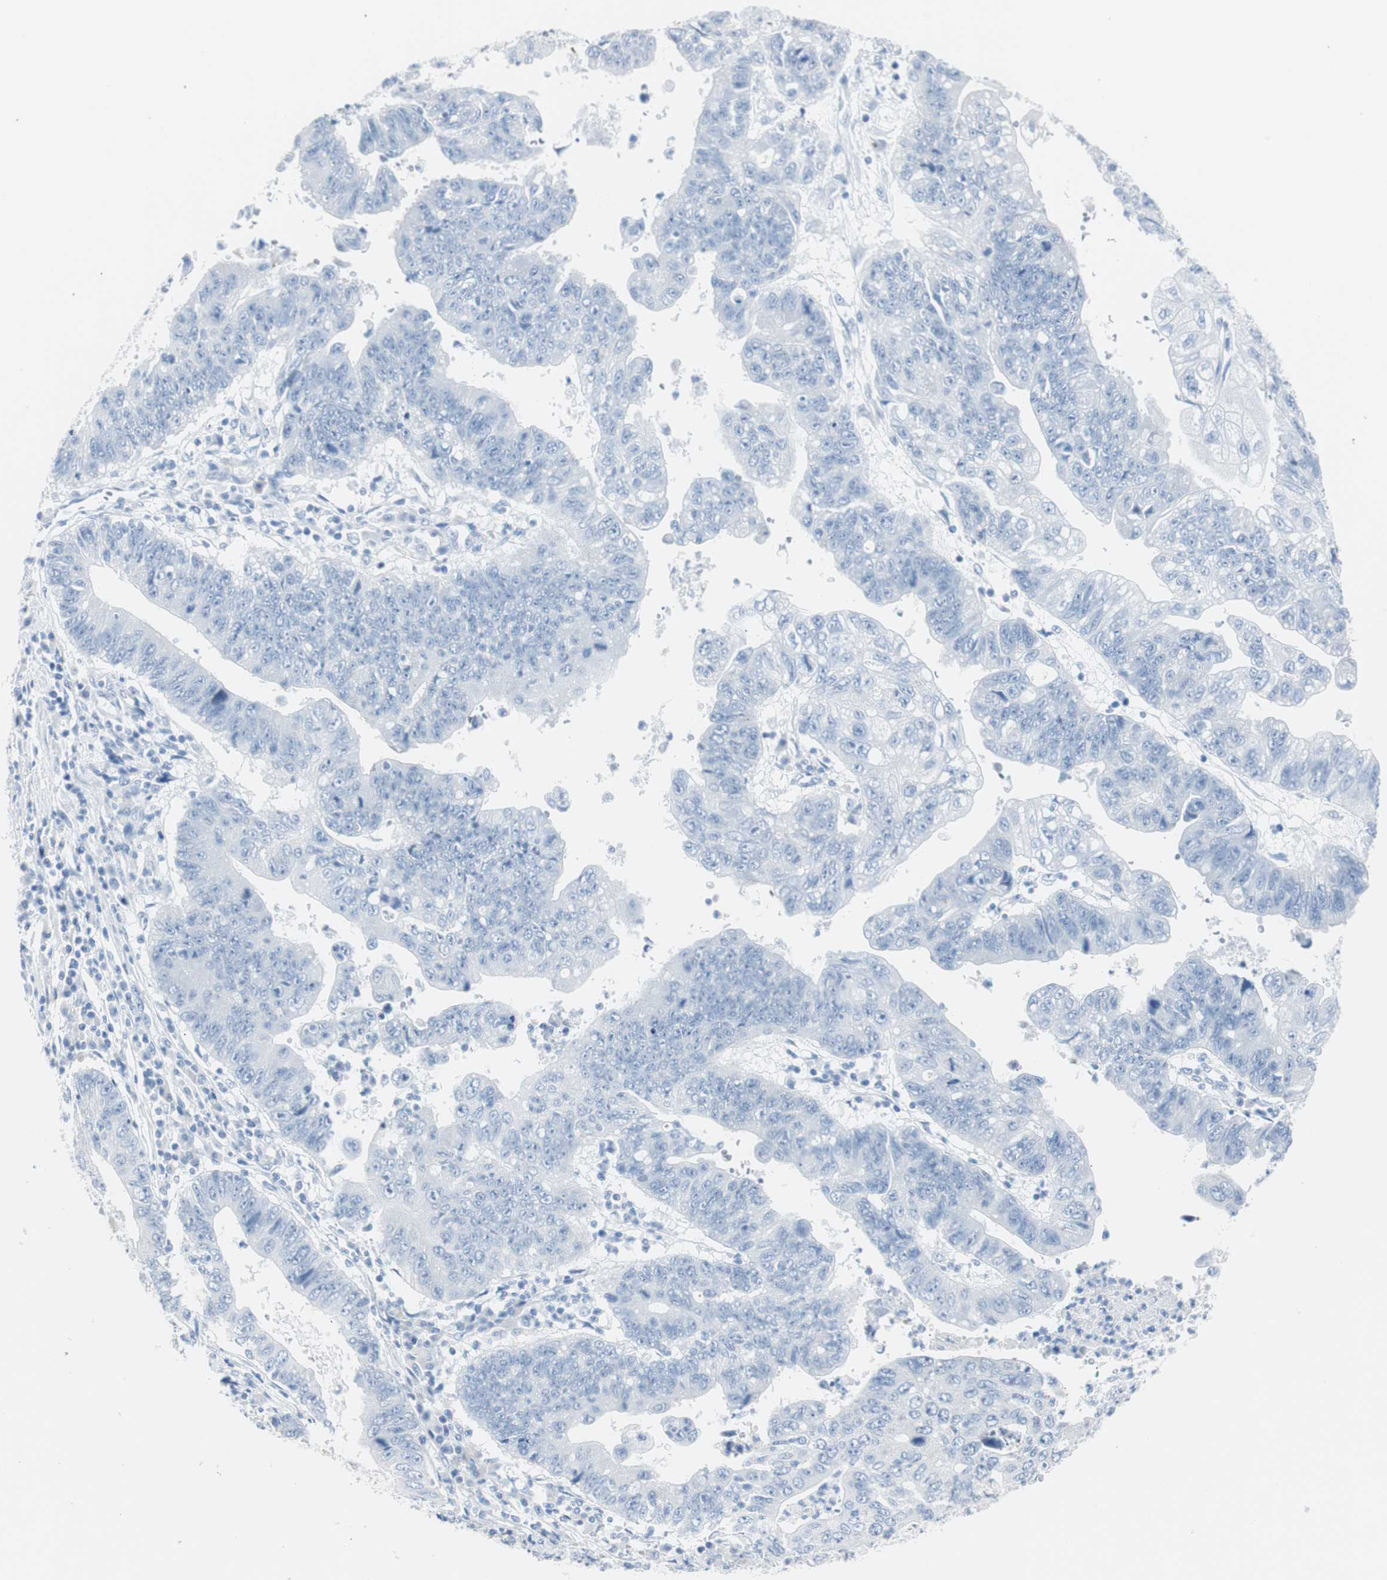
{"staining": {"intensity": "negative", "quantity": "none", "location": "none"}, "tissue": "stomach cancer", "cell_type": "Tumor cells", "image_type": "cancer", "snomed": [{"axis": "morphology", "description": "Adenocarcinoma, NOS"}, {"axis": "topography", "description": "Stomach"}], "caption": "Immunohistochemistry histopathology image of neoplastic tissue: adenocarcinoma (stomach) stained with DAB (3,3'-diaminobenzidine) displays no significant protein expression in tumor cells. (DAB IHC with hematoxylin counter stain).", "gene": "S100A7", "patient": {"sex": "male", "age": 59}}